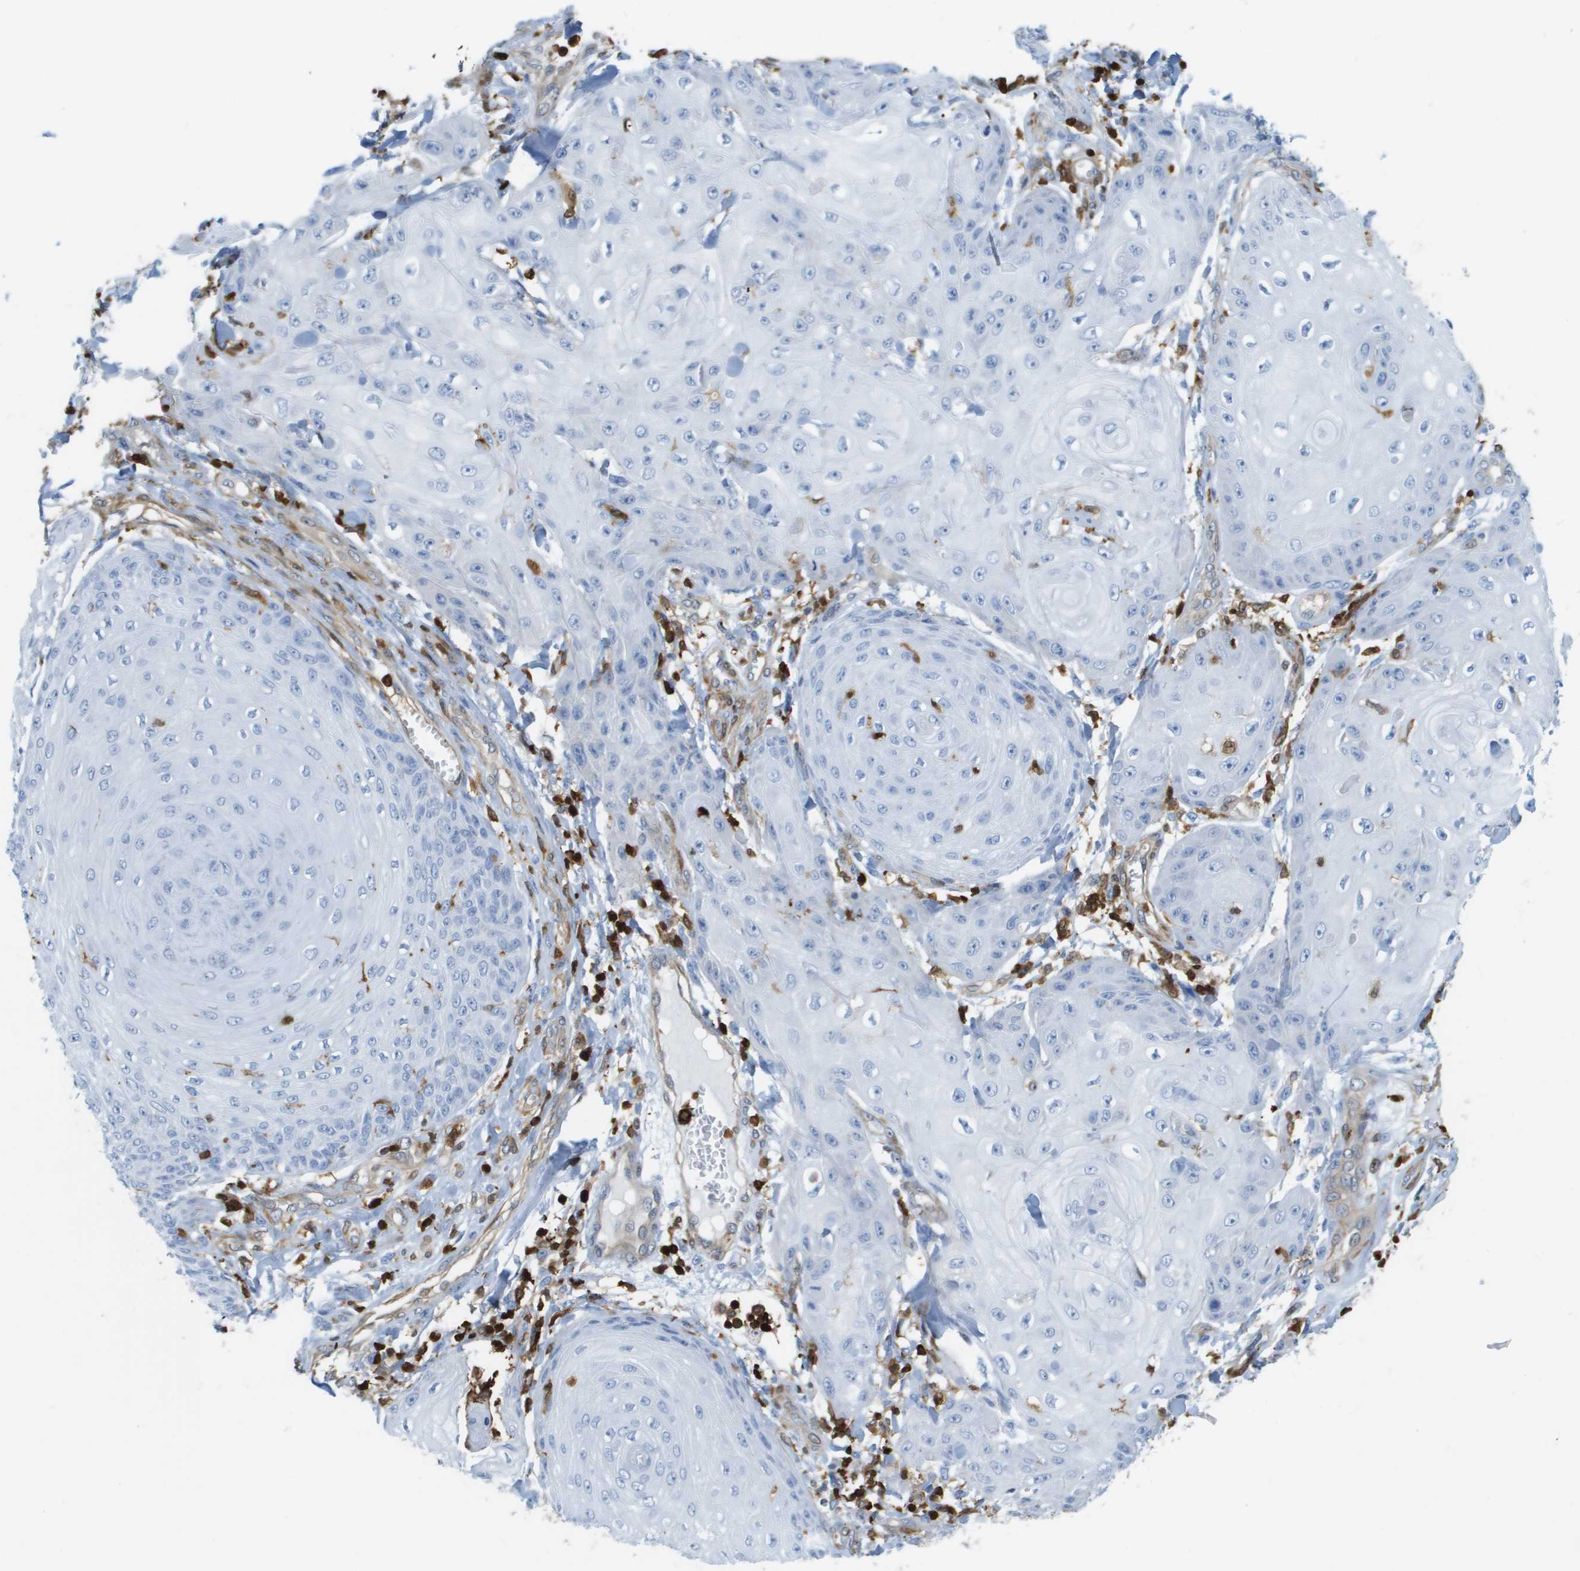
{"staining": {"intensity": "negative", "quantity": "none", "location": "none"}, "tissue": "skin cancer", "cell_type": "Tumor cells", "image_type": "cancer", "snomed": [{"axis": "morphology", "description": "Squamous cell carcinoma, NOS"}, {"axis": "topography", "description": "Skin"}], "caption": "Human squamous cell carcinoma (skin) stained for a protein using IHC displays no expression in tumor cells.", "gene": "DOCK5", "patient": {"sex": "male", "age": 74}}